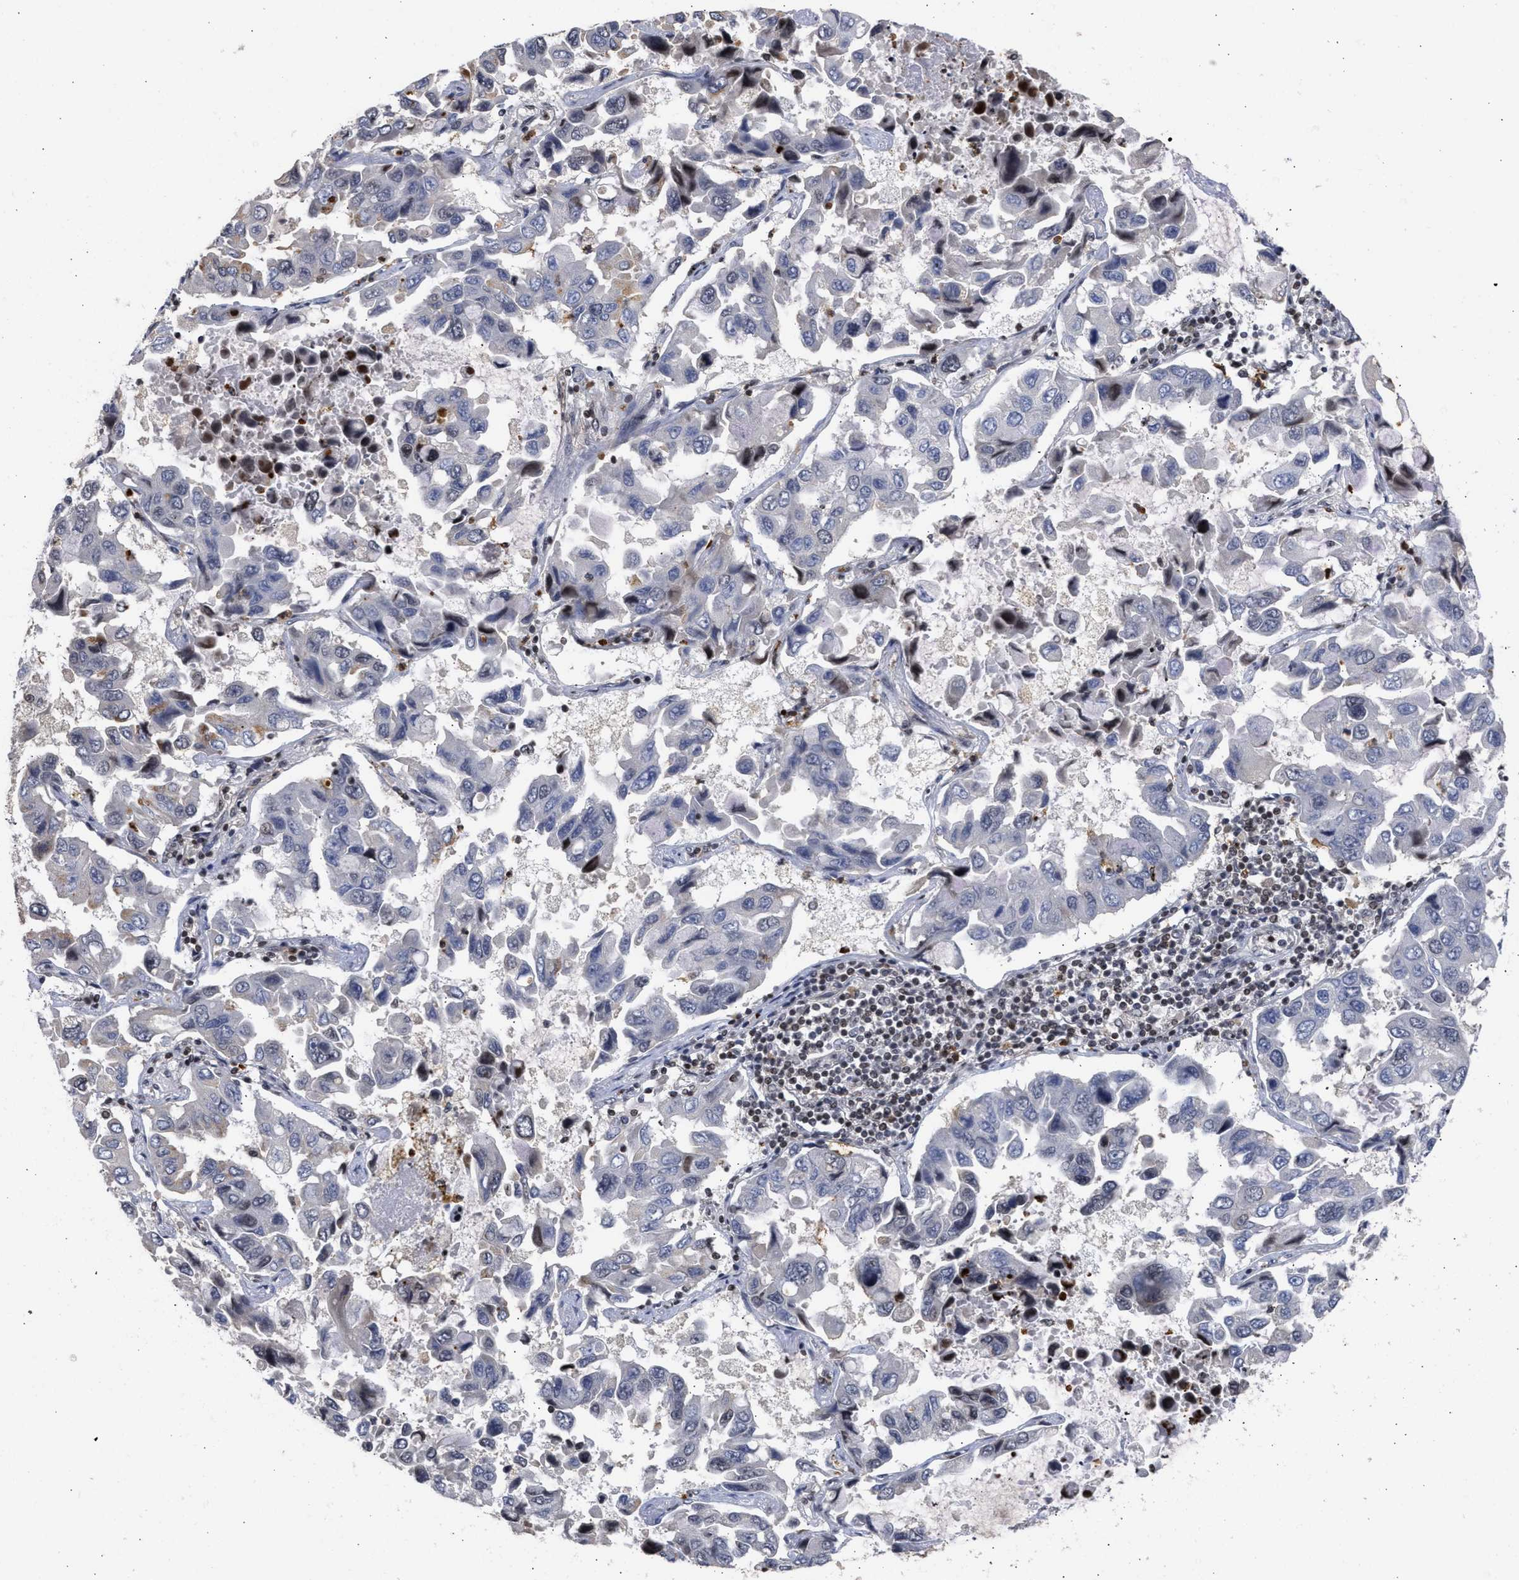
{"staining": {"intensity": "negative", "quantity": "none", "location": "none"}, "tissue": "lung cancer", "cell_type": "Tumor cells", "image_type": "cancer", "snomed": [{"axis": "morphology", "description": "Adenocarcinoma, NOS"}, {"axis": "topography", "description": "Lung"}], "caption": "An immunohistochemistry (IHC) image of adenocarcinoma (lung) is shown. There is no staining in tumor cells of adenocarcinoma (lung).", "gene": "ENSG00000142539", "patient": {"sex": "male", "age": 64}}